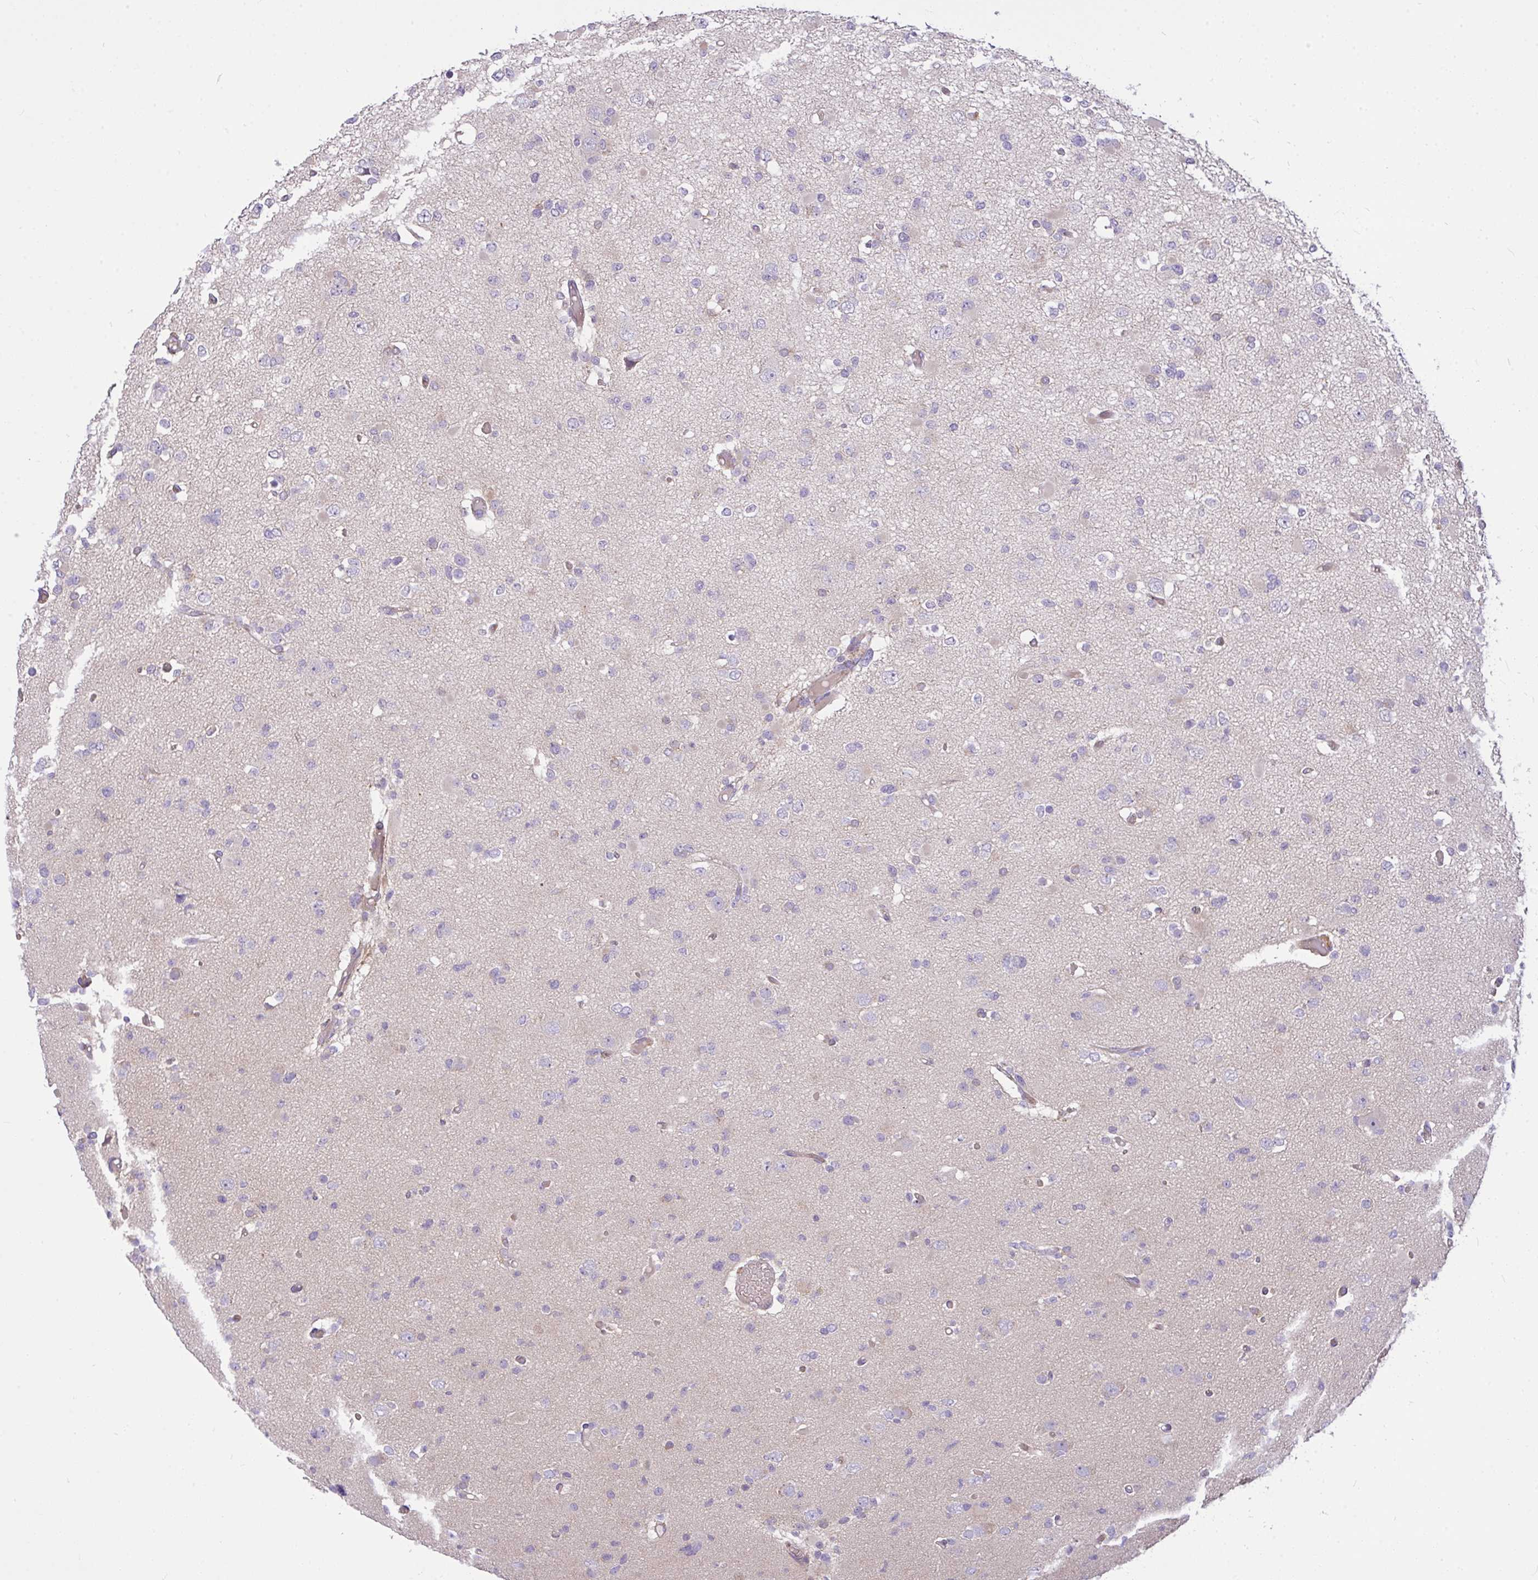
{"staining": {"intensity": "negative", "quantity": "none", "location": "none"}, "tissue": "glioma", "cell_type": "Tumor cells", "image_type": "cancer", "snomed": [{"axis": "morphology", "description": "Glioma, malignant, Low grade"}, {"axis": "topography", "description": "Brain"}], "caption": "Glioma stained for a protein using immunohistochemistry (IHC) displays no positivity tumor cells.", "gene": "MOCS1", "patient": {"sex": "female", "age": 22}}